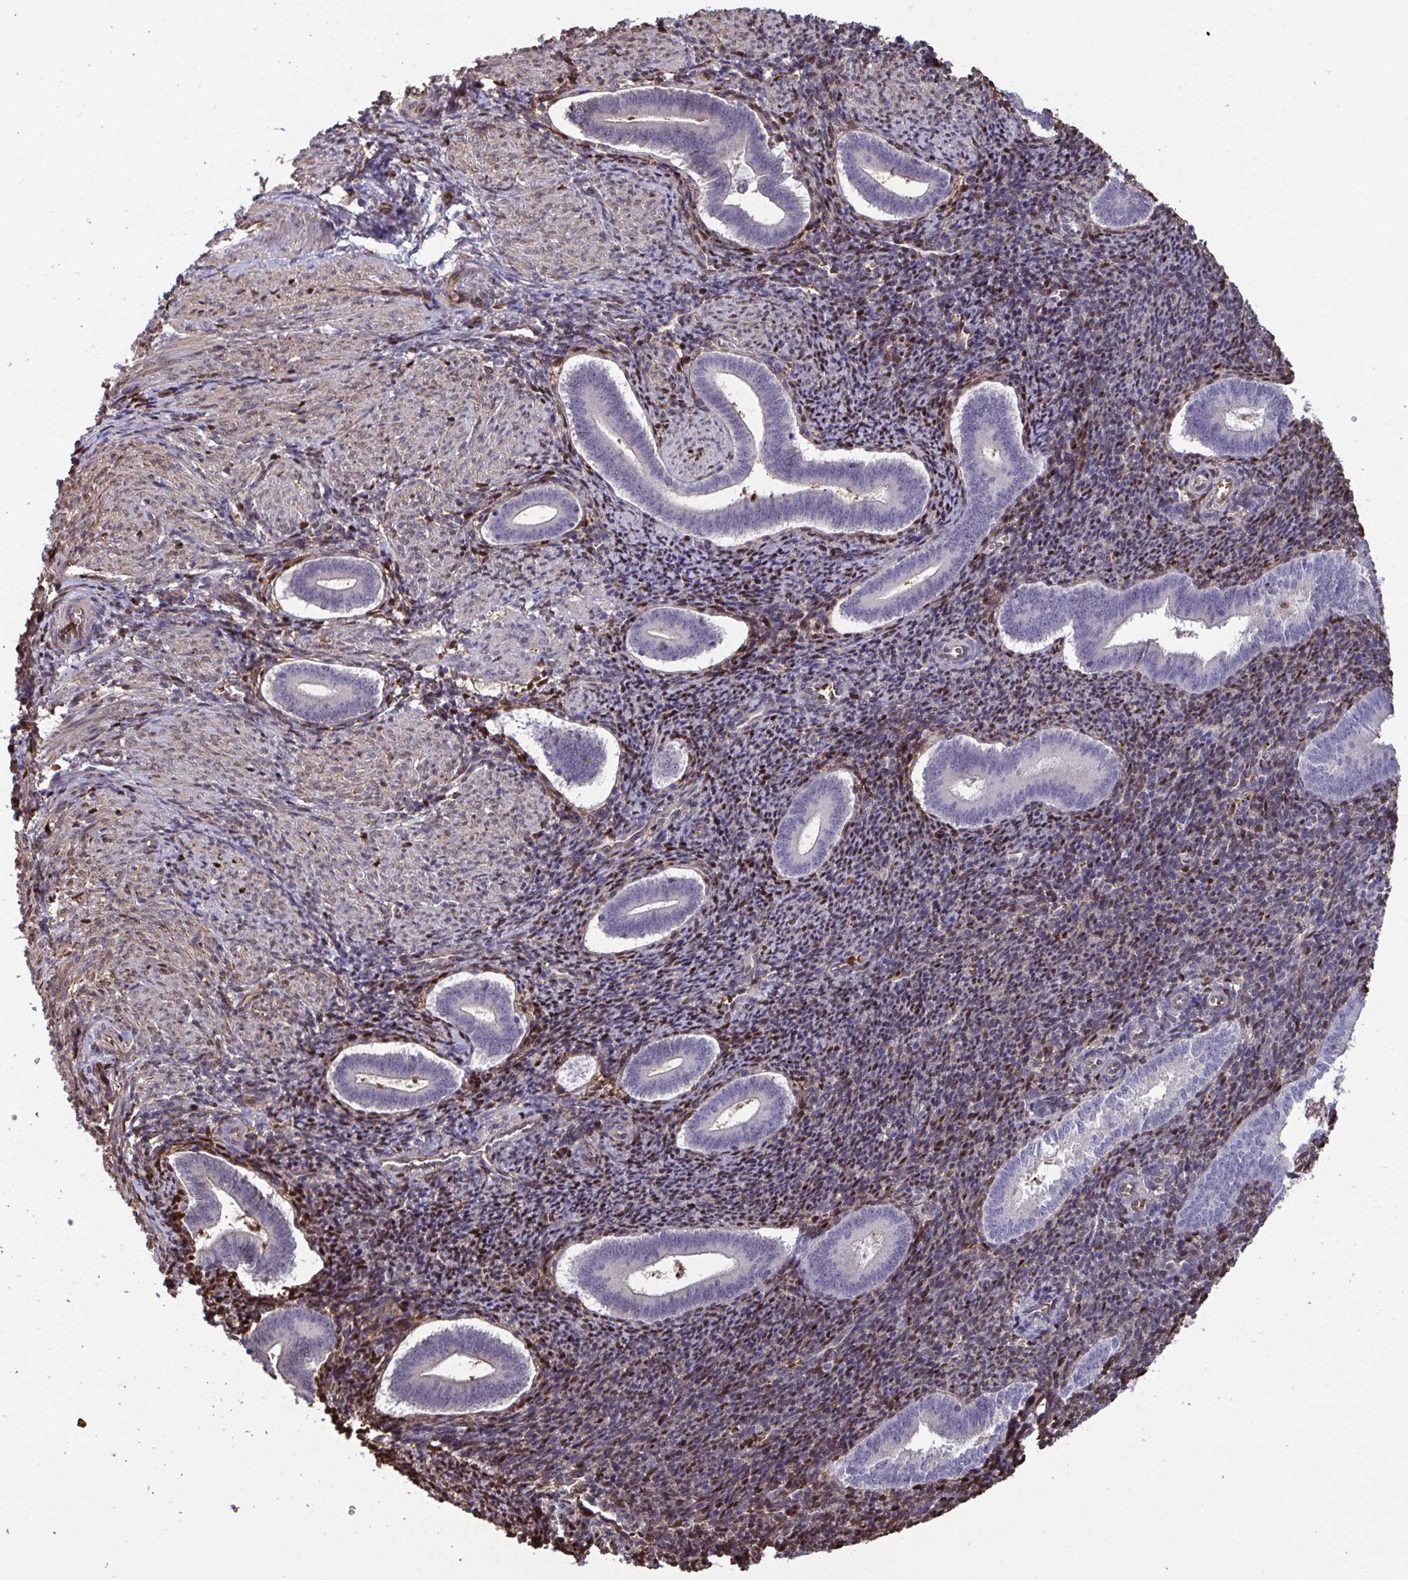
{"staining": {"intensity": "moderate", "quantity": "25%-75%", "location": "cytoplasmic/membranous,nuclear"}, "tissue": "endometrium", "cell_type": "Cells in endometrial stroma", "image_type": "normal", "snomed": [{"axis": "morphology", "description": "Normal tissue, NOS"}, {"axis": "topography", "description": "Endometrium"}], "caption": "Immunohistochemical staining of normal endometrium displays 25%-75% levels of moderate cytoplasmic/membranous,nuclear protein staining in about 25%-75% of cells in endometrial stroma. The staining is performed using DAB brown chromogen to label protein expression. The nuclei are counter-stained blue using hematoxylin.", "gene": "PELI1", "patient": {"sex": "female", "age": 25}}